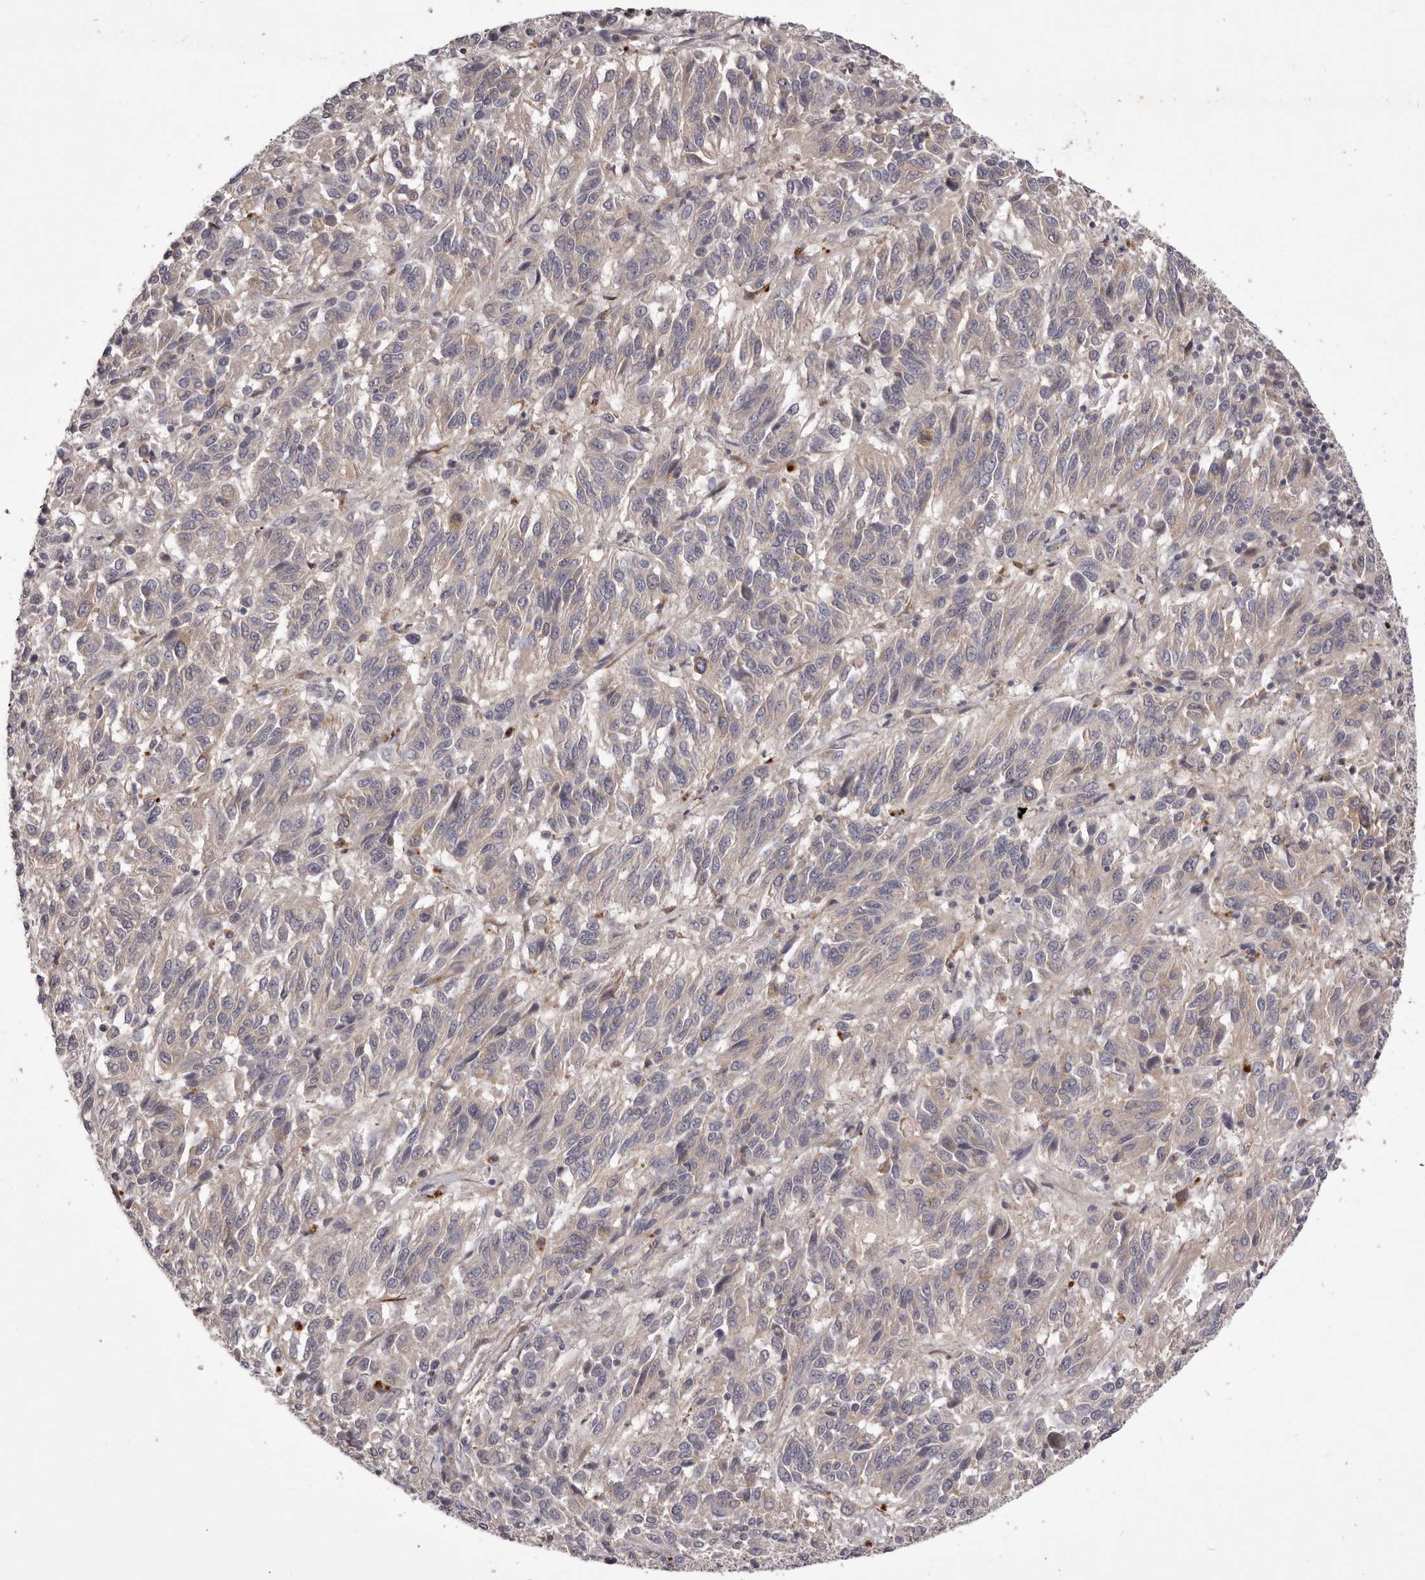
{"staining": {"intensity": "negative", "quantity": "none", "location": "none"}, "tissue": "melanoma", "cell_type": "Tumor cells", "image_type": "cancer", "snomed": [{"axis": "morphology", "description": "Malignant melanoma, Metastatic site"}, {"axis": "topography", "description": "Lung"}], "caption": "IHC micrograph of human malignant melanoma (metastatic site) stained for a protein (brown), which reveals no expression in tumor cells.", "gene": "PNRC1", "patient": {"sex": "male", "age": 64}}